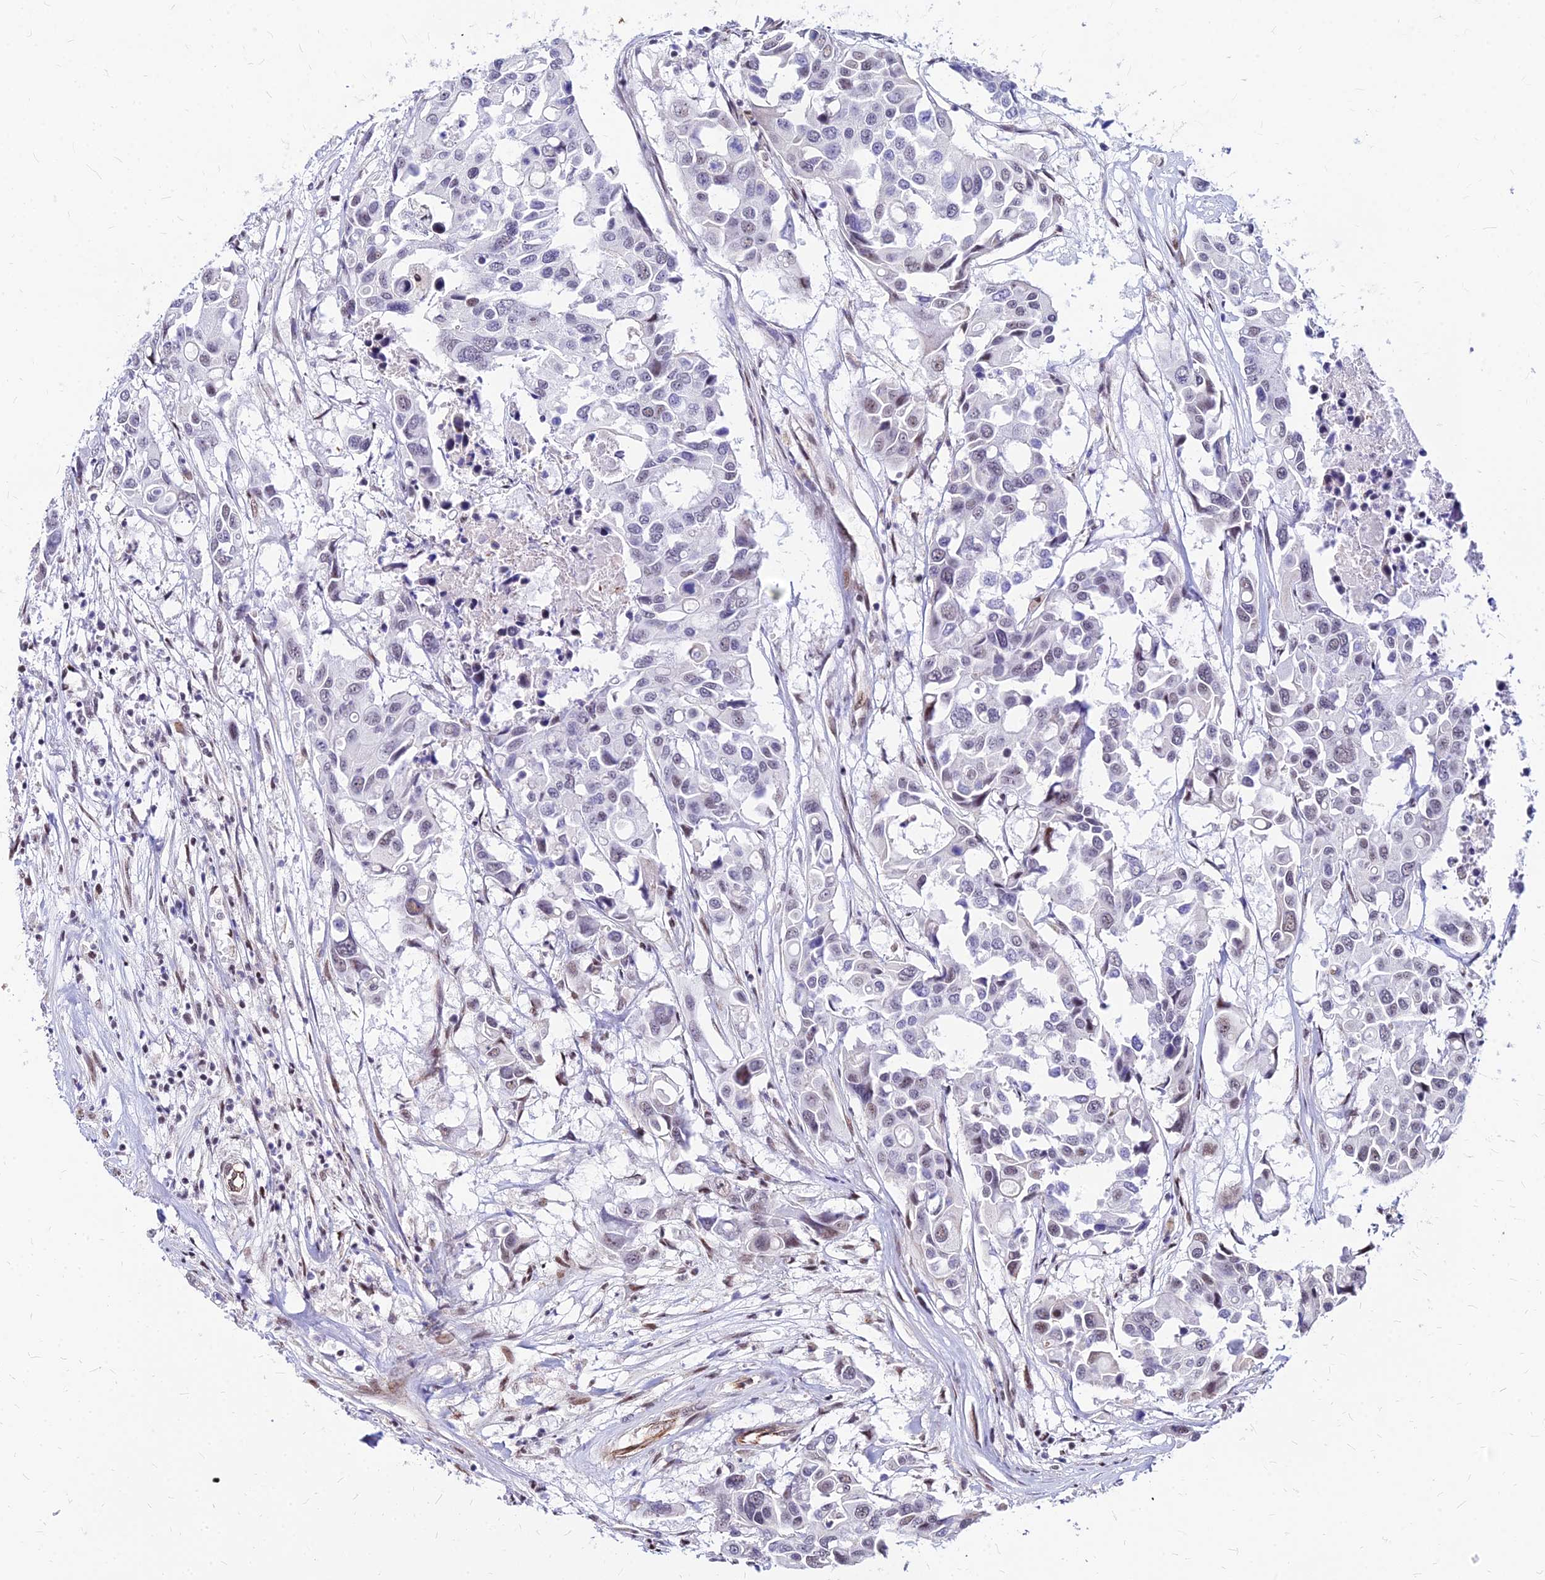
{"staining": {"intensity": "weak", "quantity": "<25%", "location": "nuclear"}, "tissue": "colorectal cancer", "cell_type": "Tumor cells", "image_type": "cancer", "snomed": [{"axis": "morphology", "description": "Adenocarcinoma, NOS"}, {"axis": "topography", "description": "Colon"}], "caption": "High magnification brightfield microscopy of colorectal cancer stained with DAB (3,3'-diaminobenzidine) (brown) and counterstained with hematoxylin (blue): tumor cells show no significant staining. (DAB immunohistochemistry (IHC), high magnification).", "gene": "FDX2", "patient": {"sex": "male", "age": 77}}